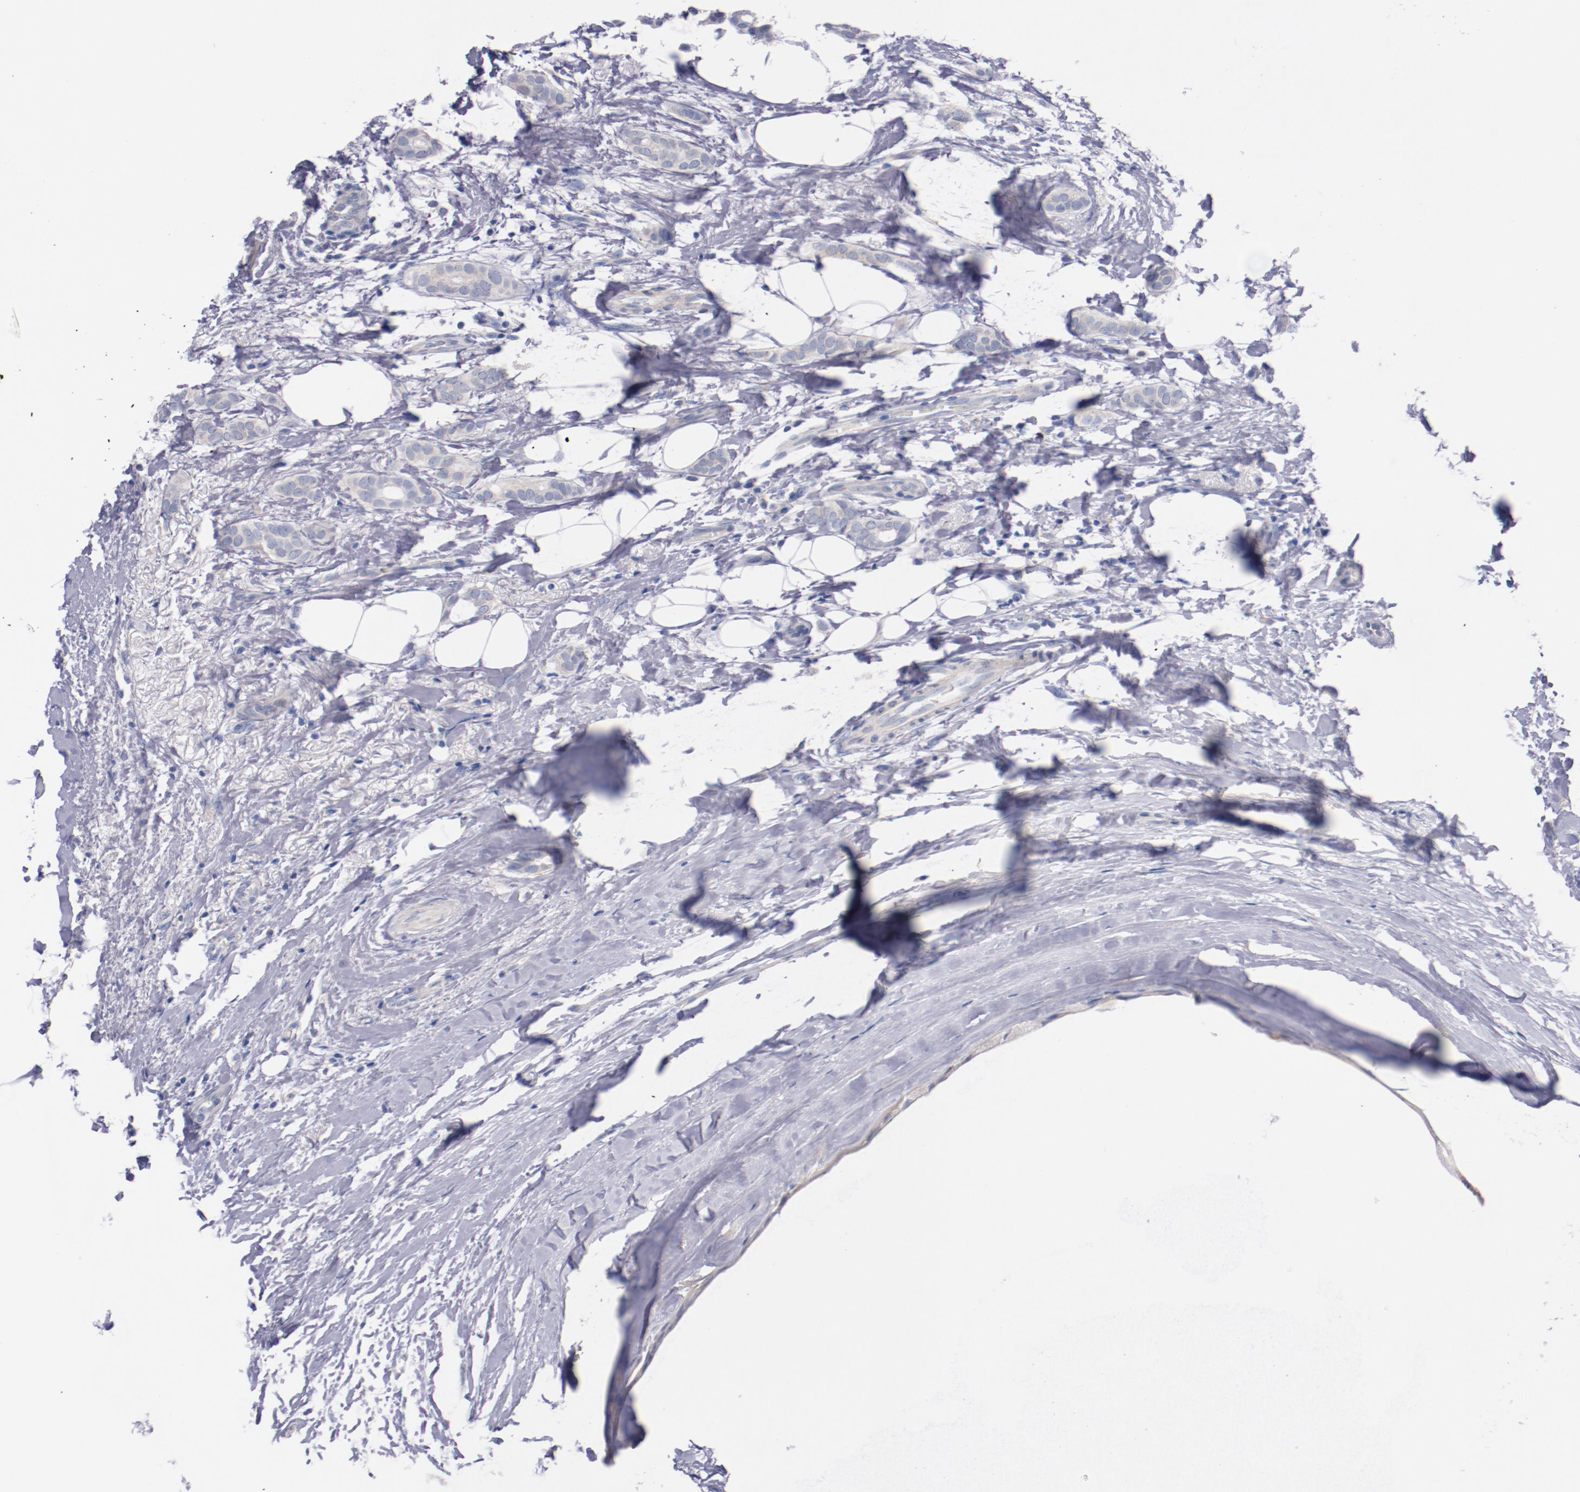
{"staining": {"intensity": "negative", "quantity": "none", "location": "none"}, "tissue": "breast cancer", "cell_type": "Tumor cells", "image_type": "cancer", "snomed": [{"axis": "morphology", "description": "Duct carcinoma"}, {"axis": "topography", "description": "Breast"}], "caption": "This is an IHC image of human breast cancer (invasive ductal carcinoma). There is no expression in tumor cells.", "gene": "CNTNAP2", "patient": {"sex": "female", "age": 54}}